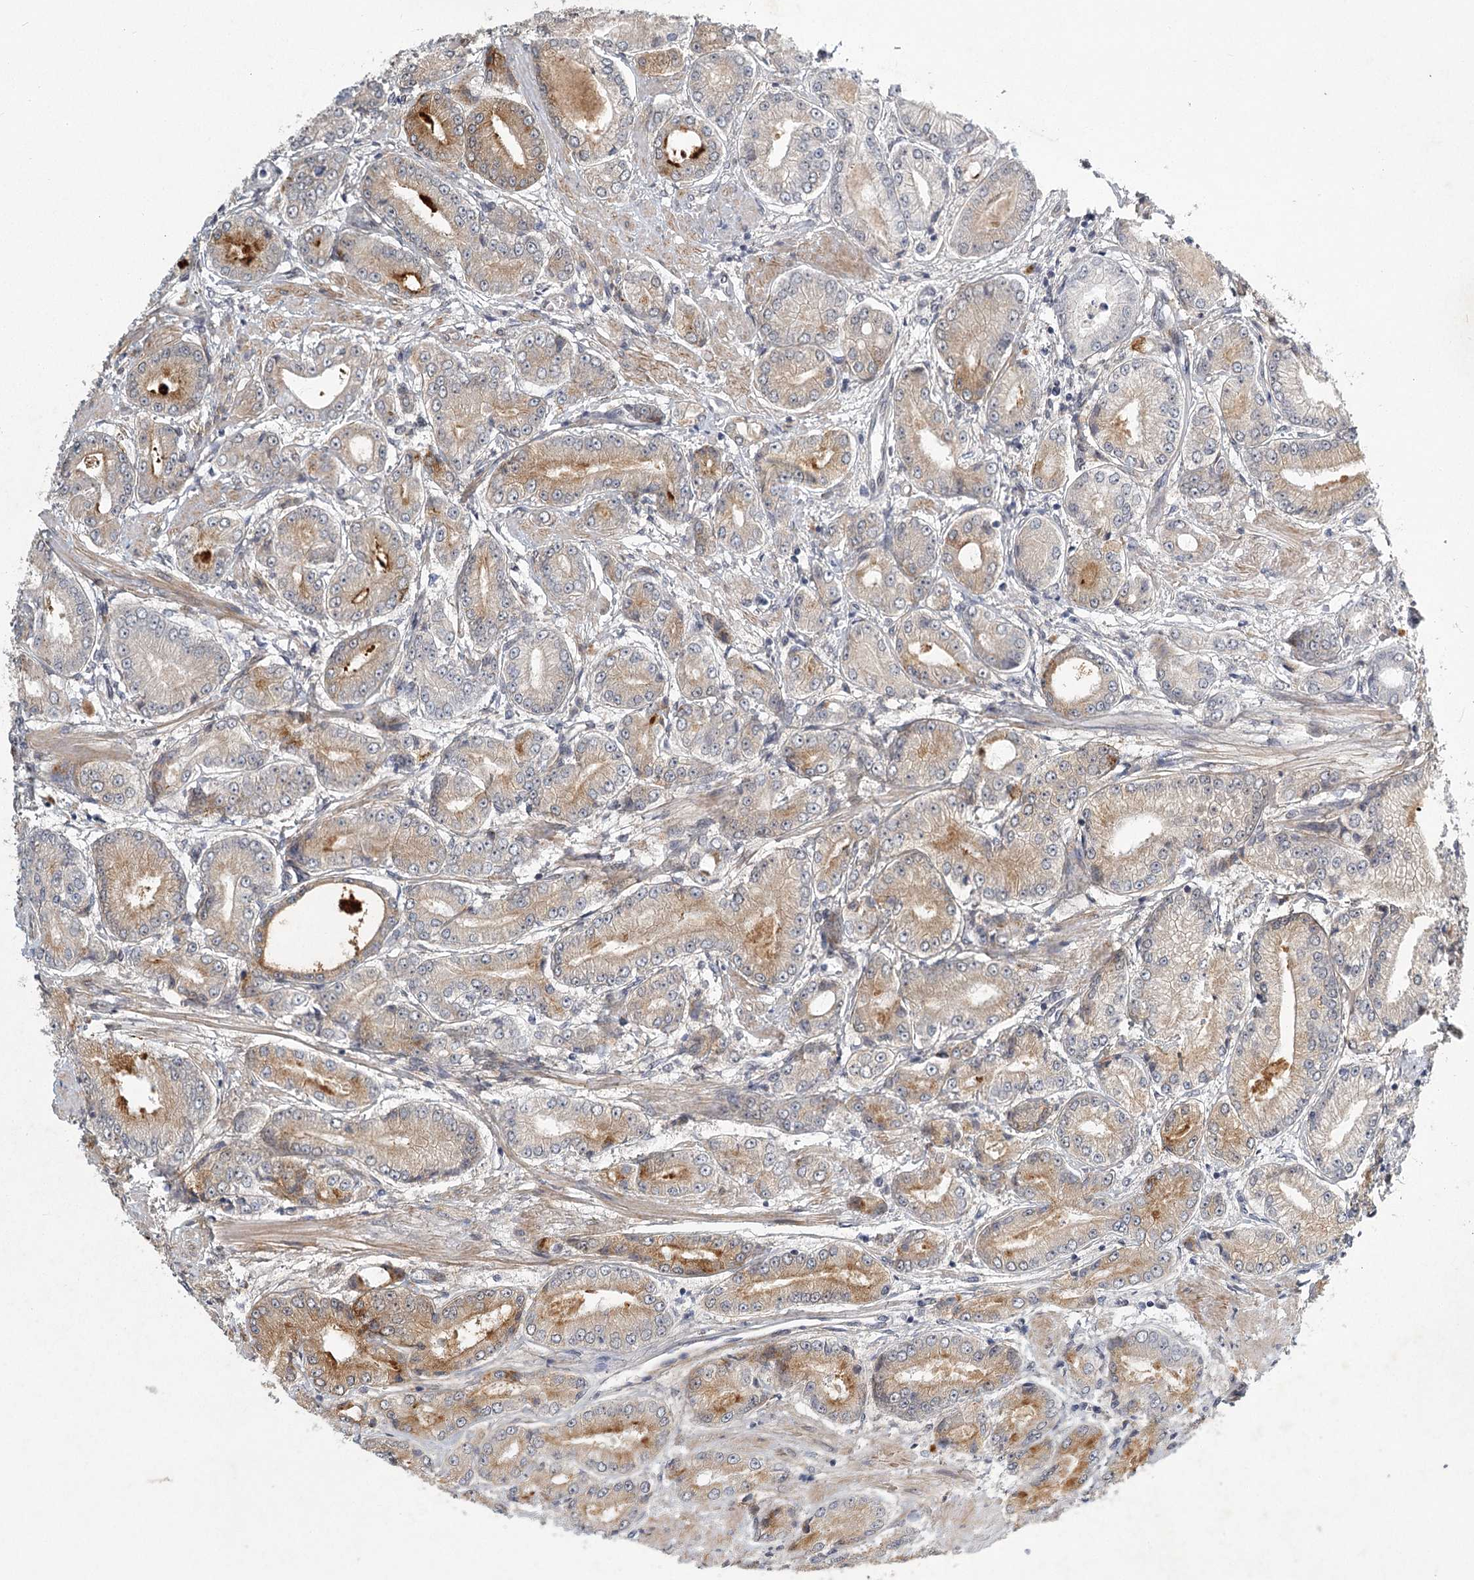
{"staining": {"intensity": "moderate", "quantity": "25%-75%", "location": "cytoplasmic/membranous"}, "tissue": "prostate cancer", "cell_type": "Tumor cells", "image_type": "cancer", "snomed": [{"axis": "morphology", "description": "Adenocarcinoma, High grade"}, {"axis": "topography", "description": "Prostate"}], "caption": "Brown immunohistochemical staining in high-grade adenocarcinoma (prostate) shows moderate cytoplasmic/membranous staining in about 25%-75% of tumor cells.", "gene": "MEPE", "patient": {"sex": "male", "age": 59}}